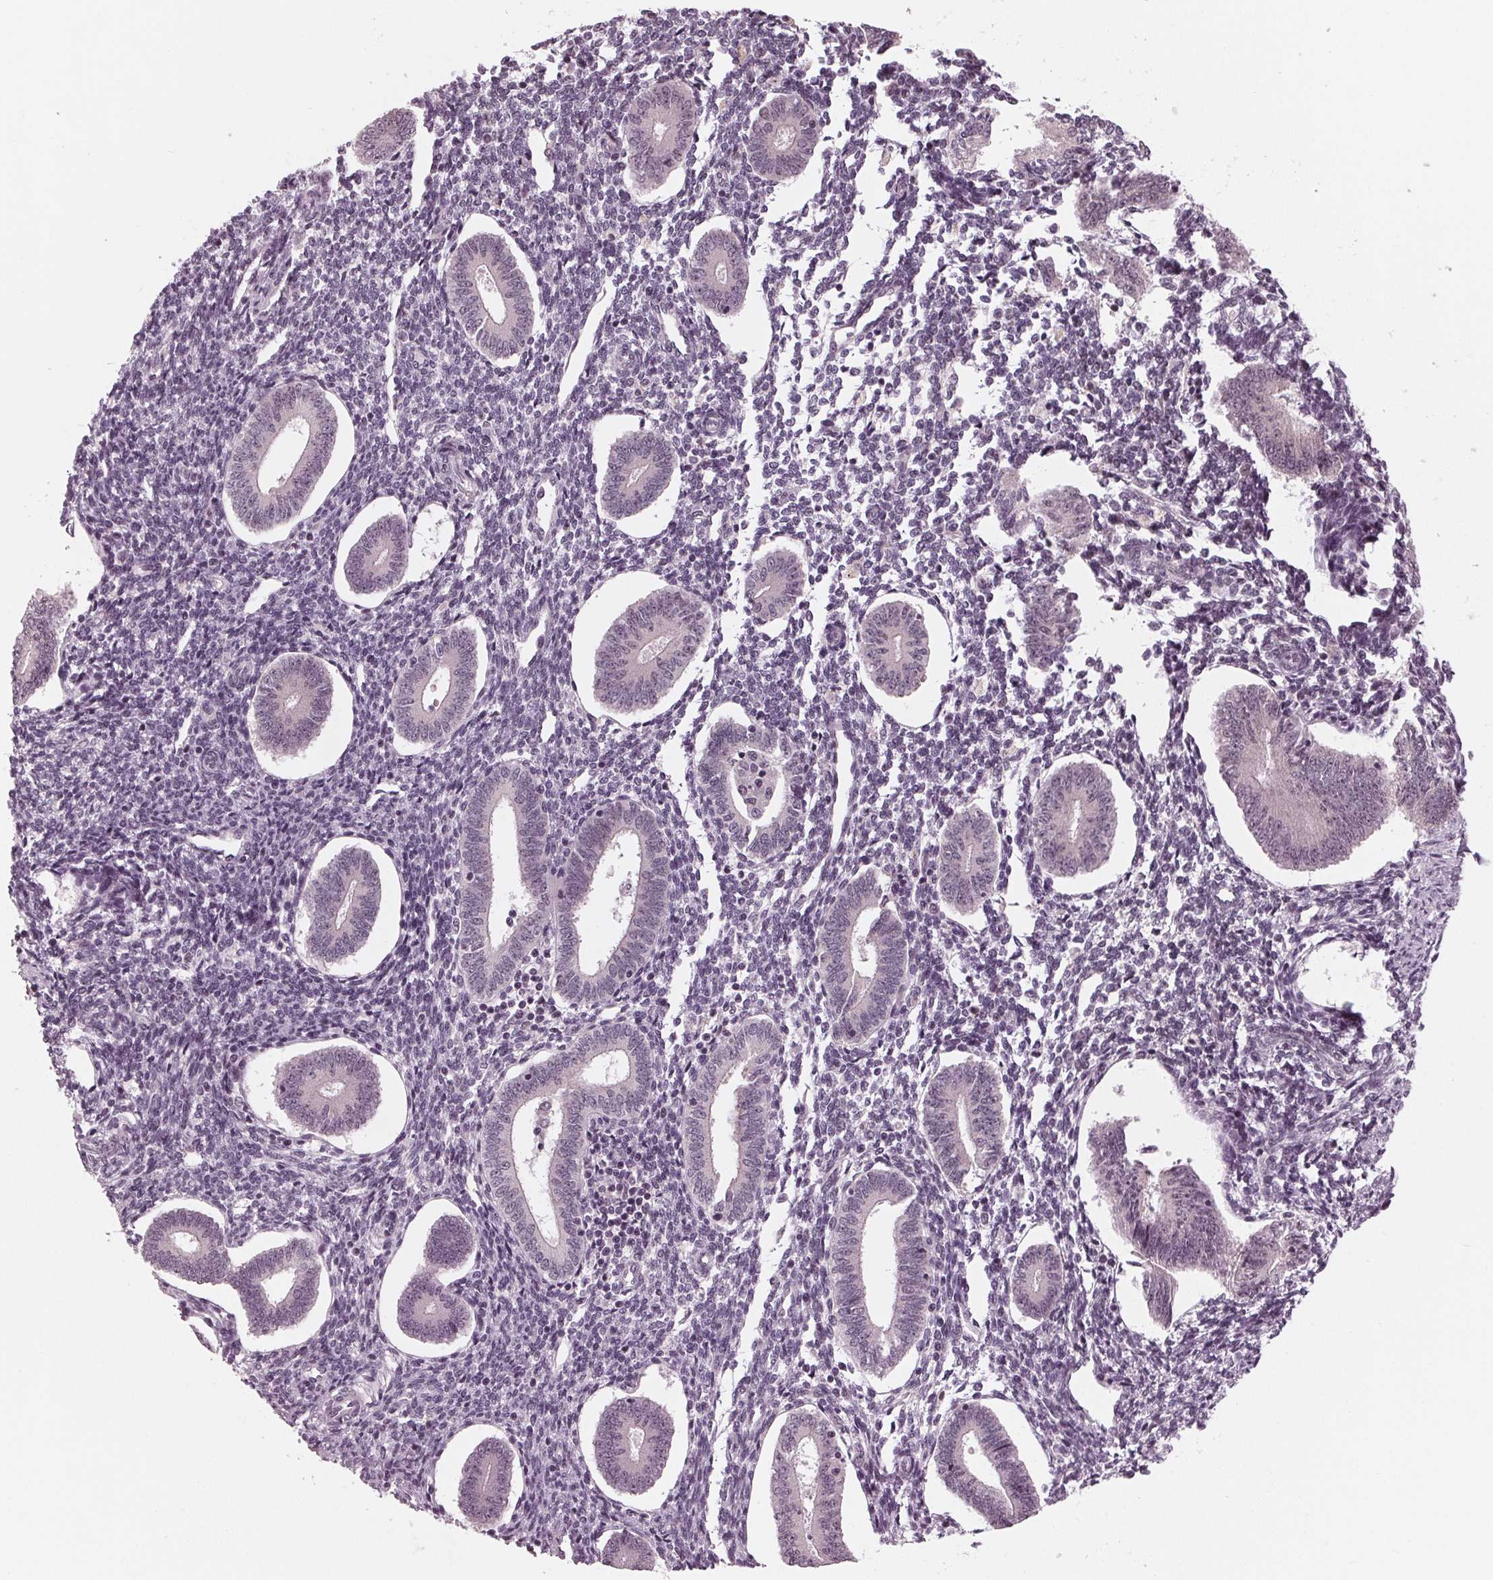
{"staining": {"intensity": "negative", "quantity": "none", "location": "none"}, "tissue": "endometrium", "cell_type": "Cells in endometrial stroma", "image_type": "normal", "snomed": [{"axis": "morphology", "description": "Normal tissue, NOS"}, {"axis": "topography", "description": "Endometrium"}], "caption": "Human endometrium stained for a protein using immunohistochemistry shows no positivity in cells in endometrial stroma.", "gene": "SLX4", "patient": {"sex": "female", "age": 40}}